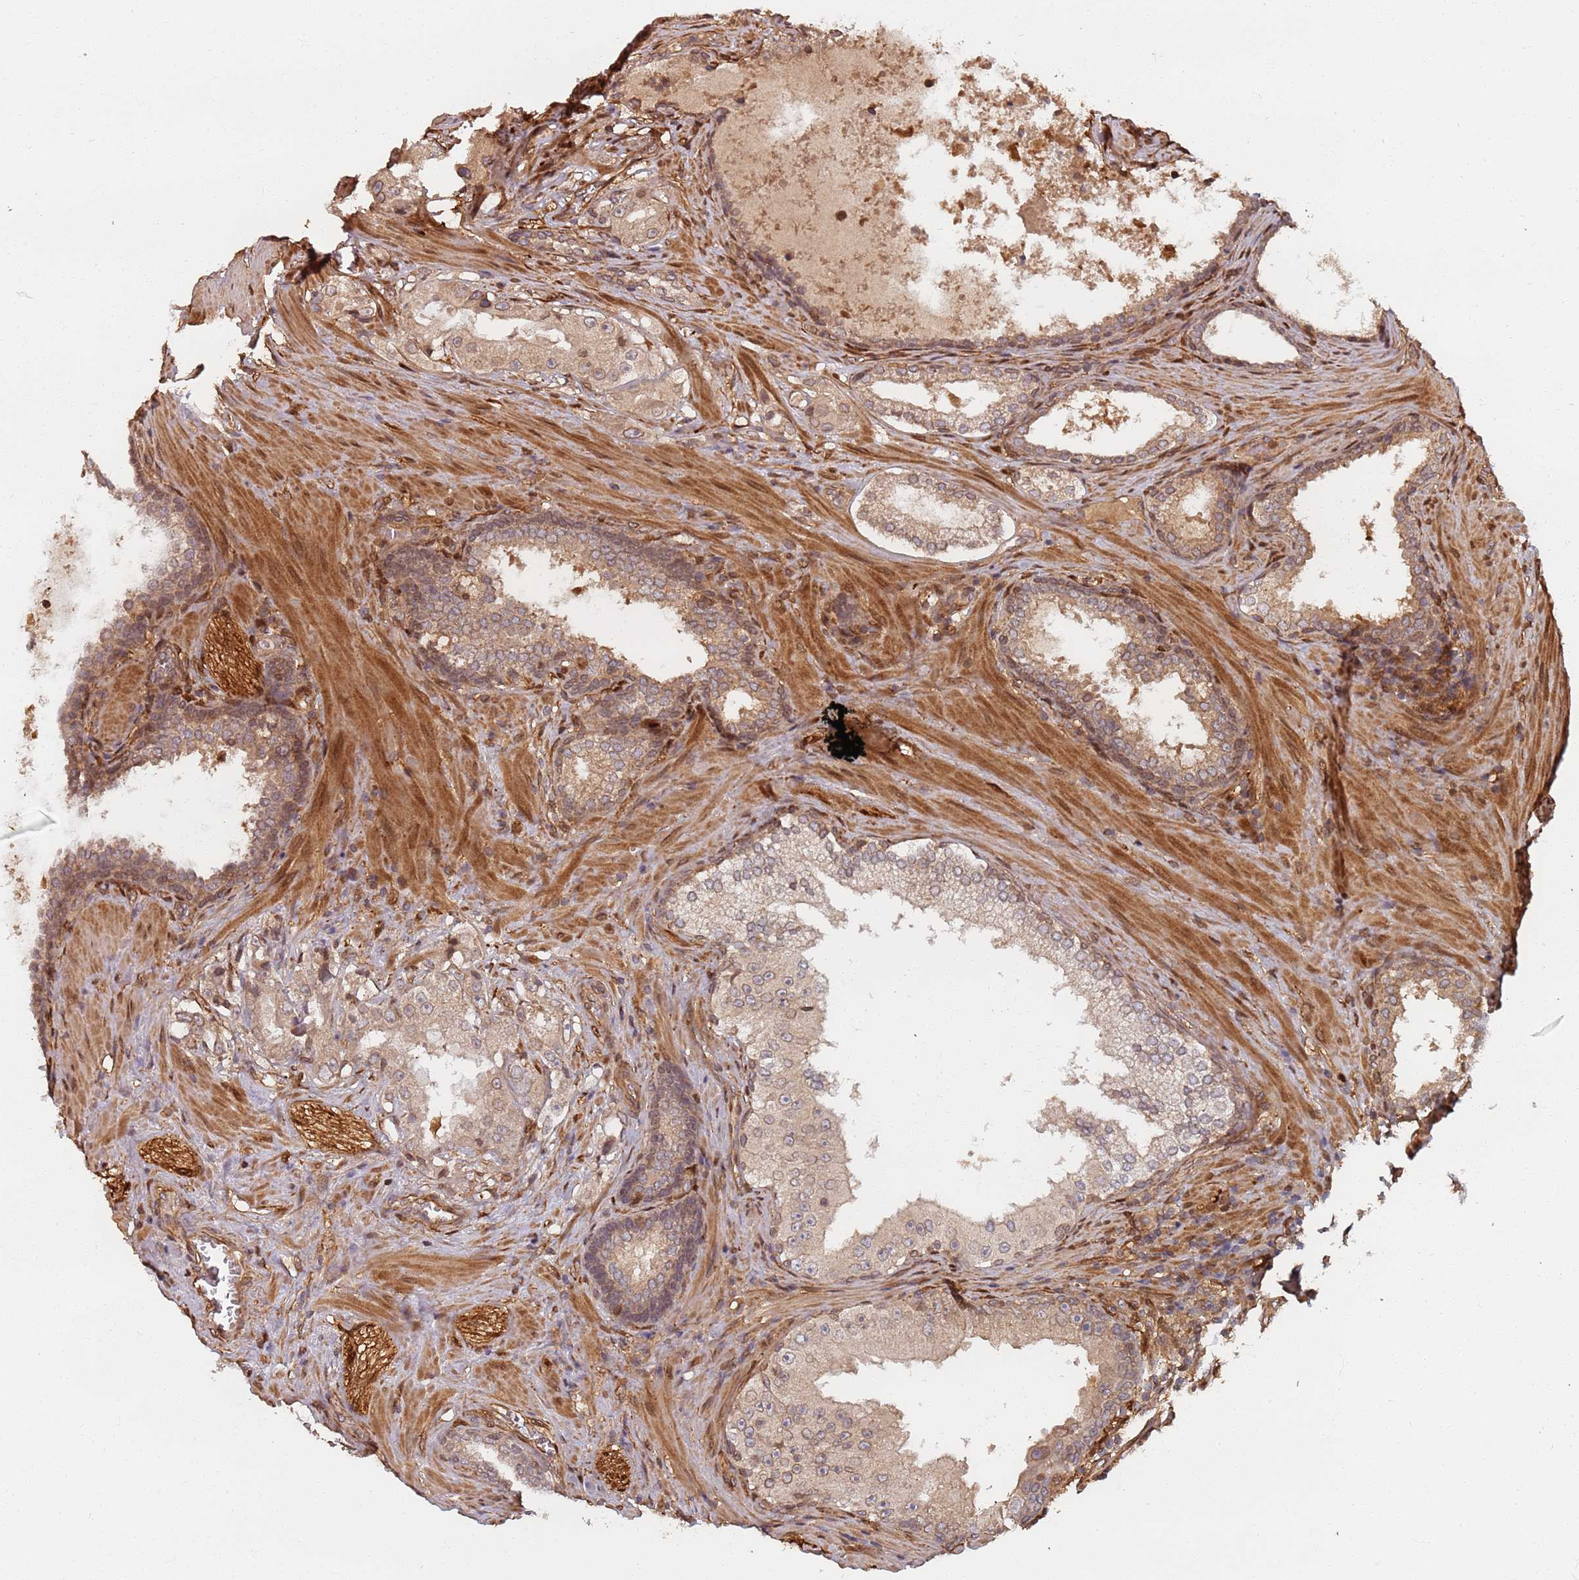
{"staining": {"intensity": "weak", "quantity": "25%-75%", "location": "cytoplasmic/membranous"}, "tissue": "prostate cancer", "cell_type": "Tumor cells", "image_type": "cancer", "snomed": [{"axis": "morphology", "description": "Adenocarcinoma, High grade"}, {"axis": "topography", "description": "Prostate"}], "caption": "This photomicrograph reveals immunohistochemistry (IHC) staining of human high-grade adenocarcinoma (prostate), with low weak cytoplasmic/membranous staining in approximately 25%-75% of tumor cells.", "gene": "SDCCAG8", "patient": {"sex": "male", "age": 73}}